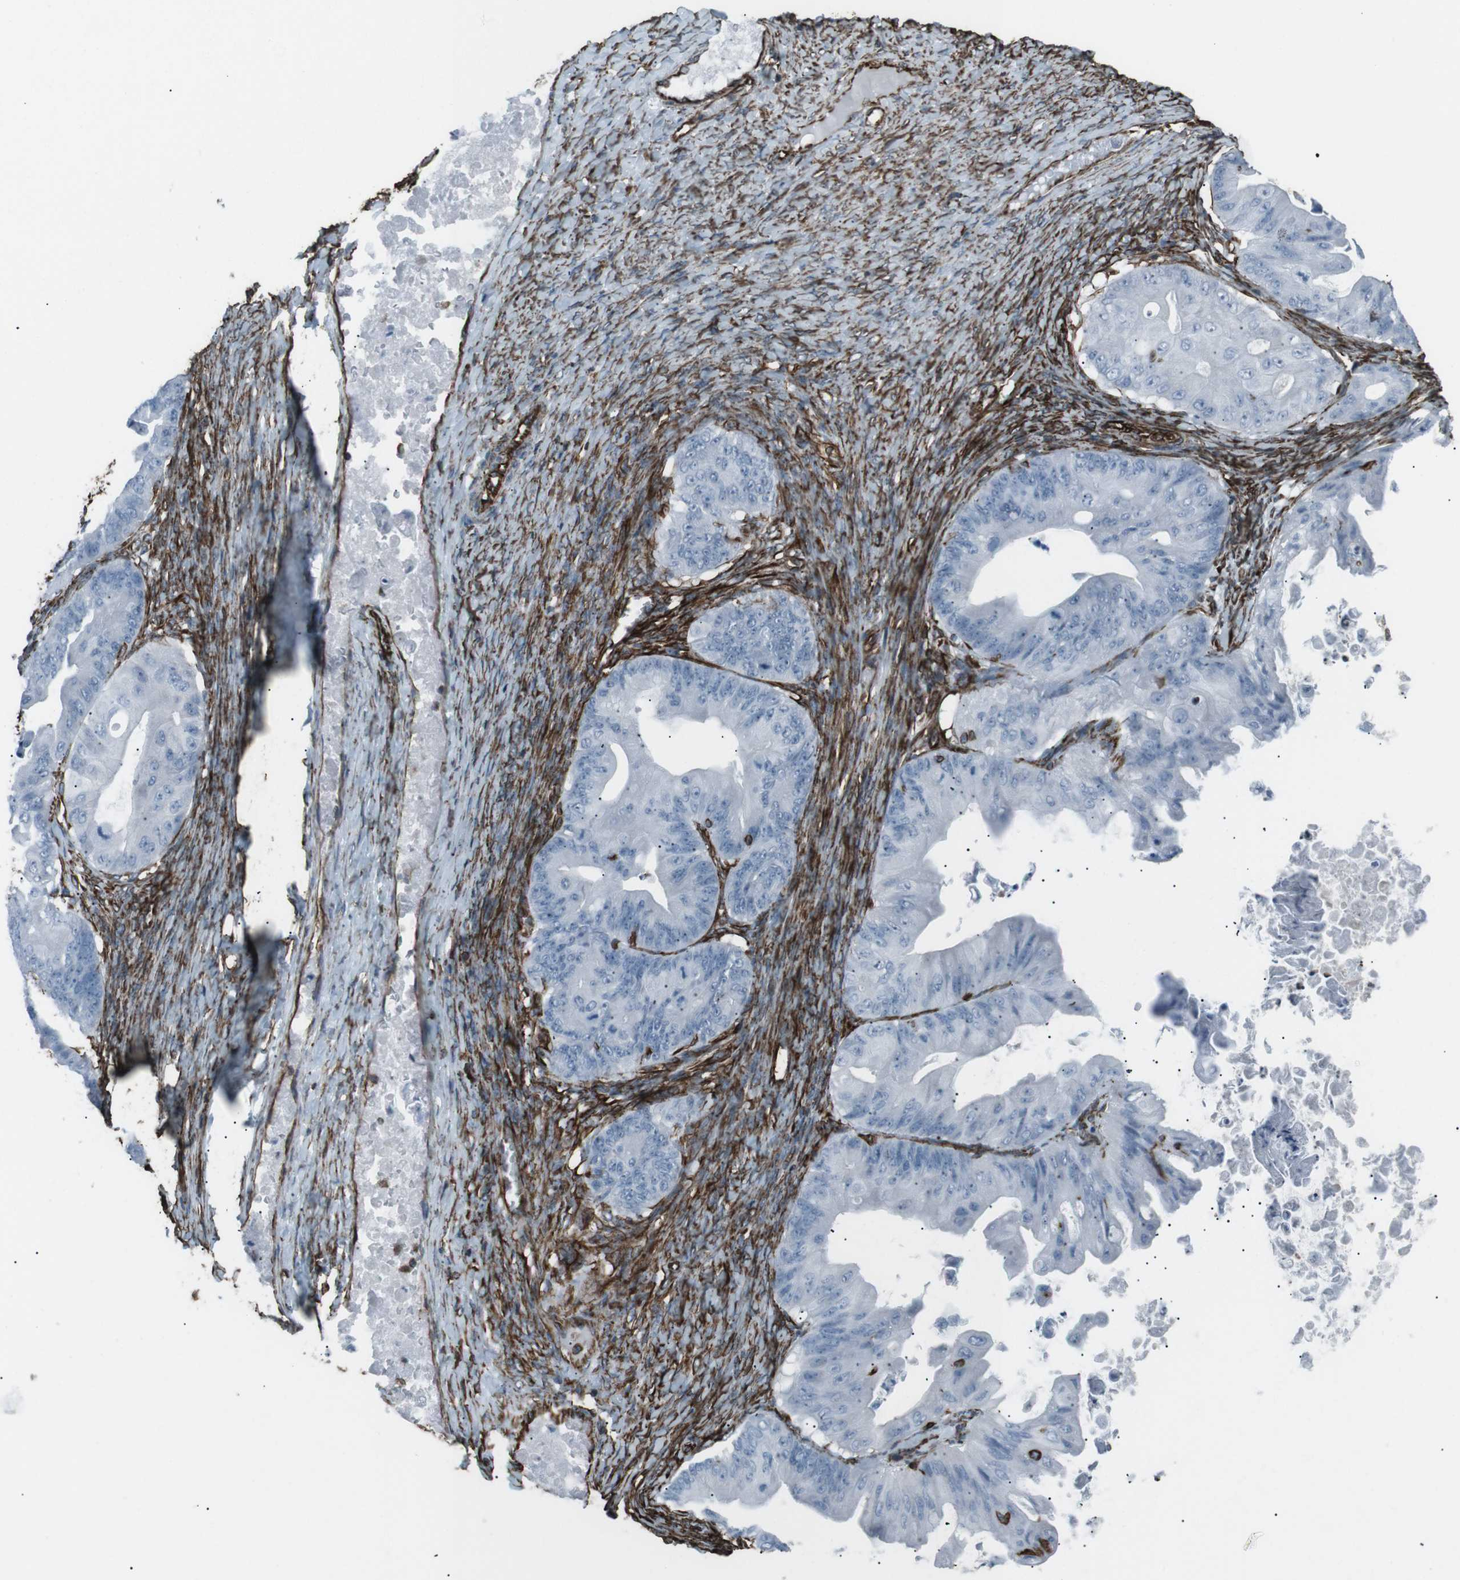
{"staining": {"intensity": "negative", "quantity": "none", "location": "none"}, "tissue": "ovarian cancer", "cell_type": "Tumor cells", "image_type": "cancer", "snomed": [{"axis": "morphology", "description": "Cystadenocarcinoma, mucinous, NOS"}, {"axis": "topography", "description": "Ovary"}], "caption": "An image of human mucinous cystadenocarcinoma (ovarian) is negative for staining in tumor cells.", "gene": "ZDHHC6", "patient": {"sex": "female", "age": 37}}